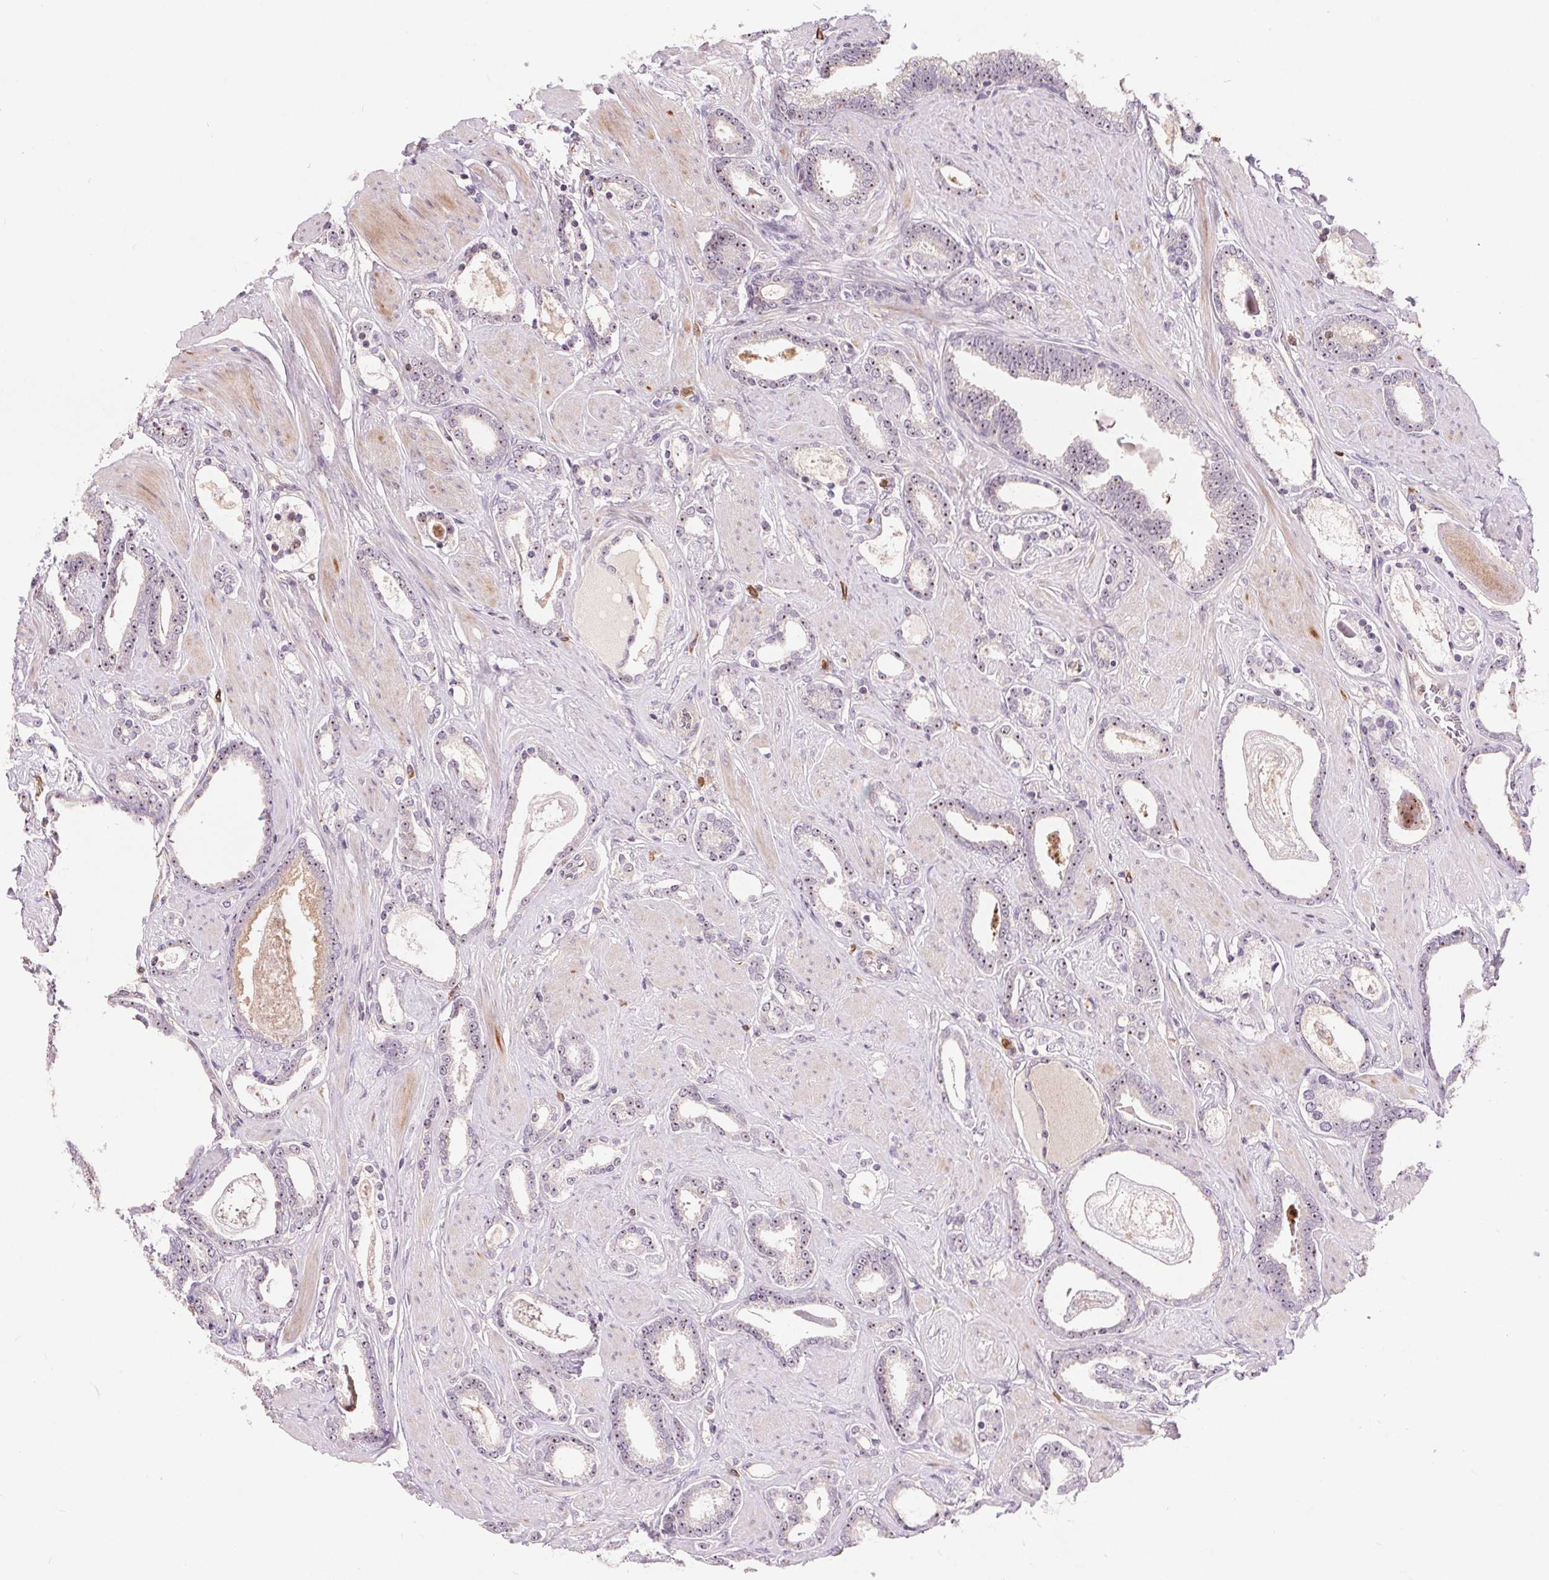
{"staining": {"intensity": "weak", "quantity": "<25%", "location": "nuclear"}, "tissue": "prostate cancer", "cell_type": "Tumor cells", "image_type": "cancer", "snomed": [{"axis": "morphology", "description": "Adenocarcinoma, High grade"}, {"axis": "topography", "description": "Prostate"}], "caption": "DAB immunohistochemical staining of human prostate cancer (adenocarcinoma (high-grade)) displays no significant staining in tumor cells.", "gene": "RANBP3L", "patient": {"sex": "male", "age": 63}}